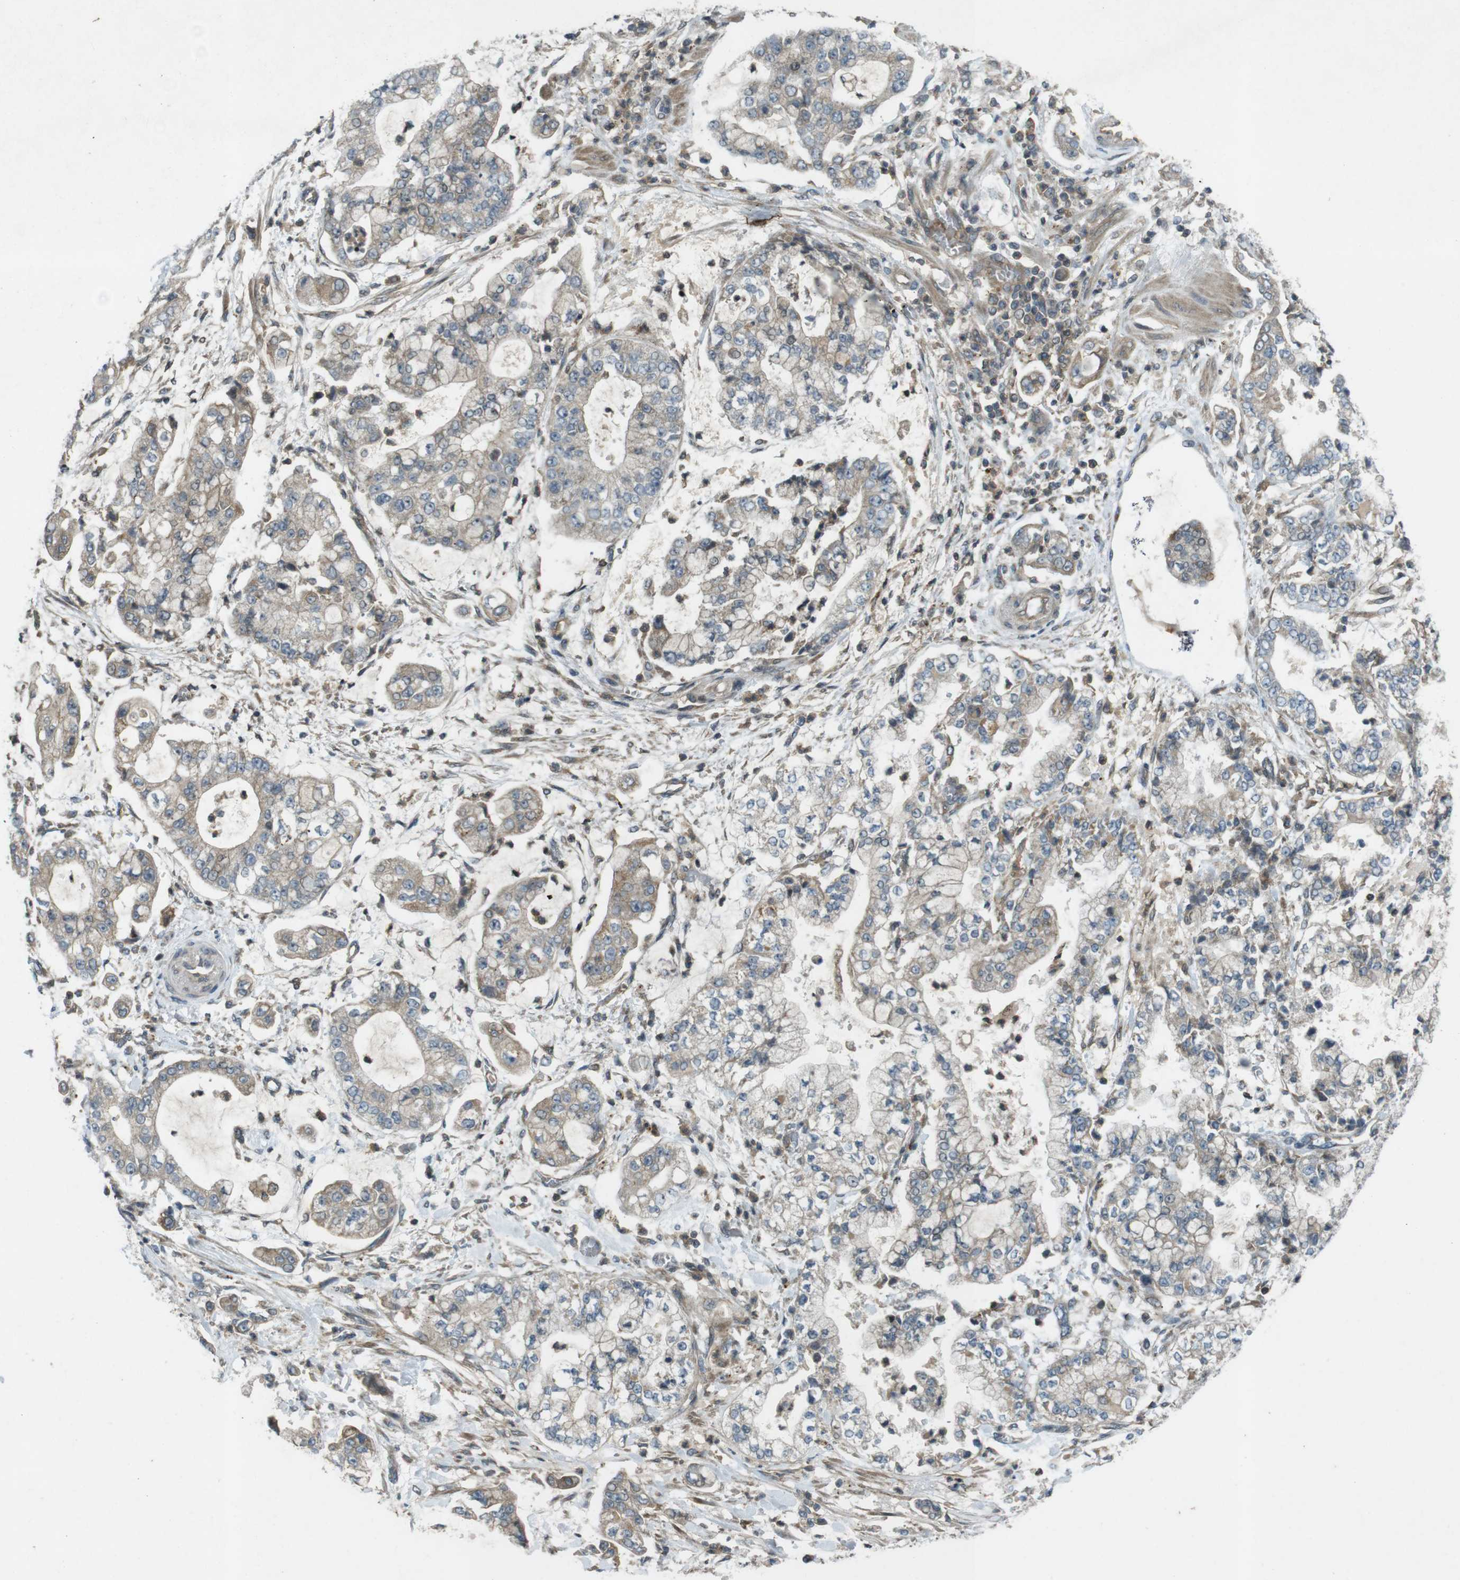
{"staining": {"intensity": "weak", "quantity": "<25%", "location": "cytoplasmic/membranous"}, "tissue": "stomach cancer", "cell_type": "Tumor cells", "image_type": "cancer", "snomed": [{"axis": "morphology", "description": "Adenocarcinoma, NOS"}, {"axis": "topography", "description": "Stomach"}], "caption": "The micrograph shows no significant staining in tumor cells of stomach cancer (adenocarcinoma).", "gene": "ZYX", "patient": {"sex": "male", "age": 76}}